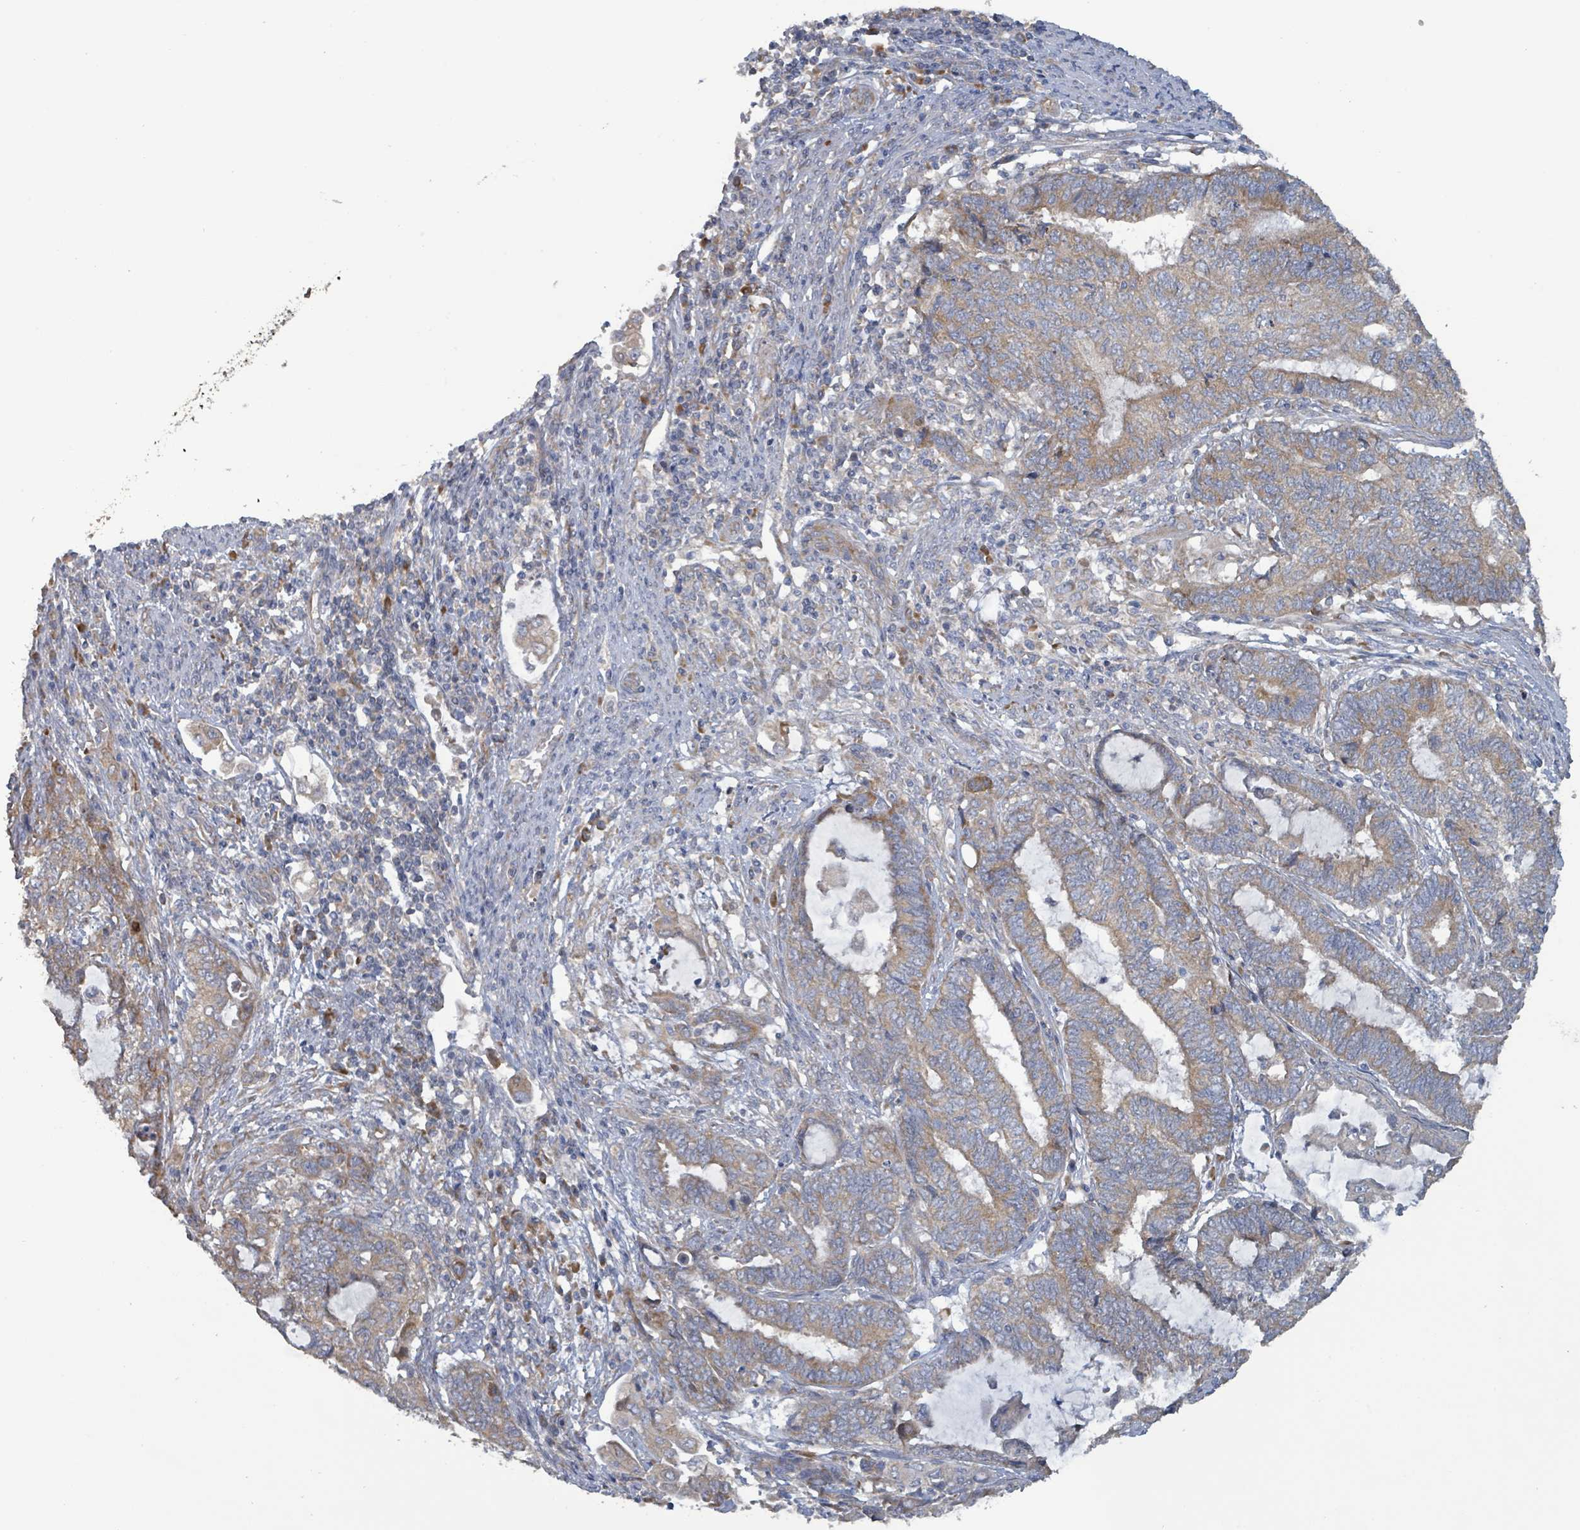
{"staining": {"intensity": "moderate", "quantity": ">75%", "location": "cytoplasmic/membranous"}, "tissue": "endometrial cancer", "cell_type": "Tumor cells", "image_type": "cancer", "snomed": [{"axis": "morphology", "description": "Adenocarcinoma, NOS"}, {"axis": "topography", "description": "Uterus"}, {"axis": "topography", "description": "Endometrium"}], "caption": "Adenocarcinoma (endometrial) stained with a brown dye shows moderate cytoplasmic/membranous positive positivity in approximately >75% of tumor cells.", "gene": "RPL32", "patient": {"sex": "female", "age": 70}}